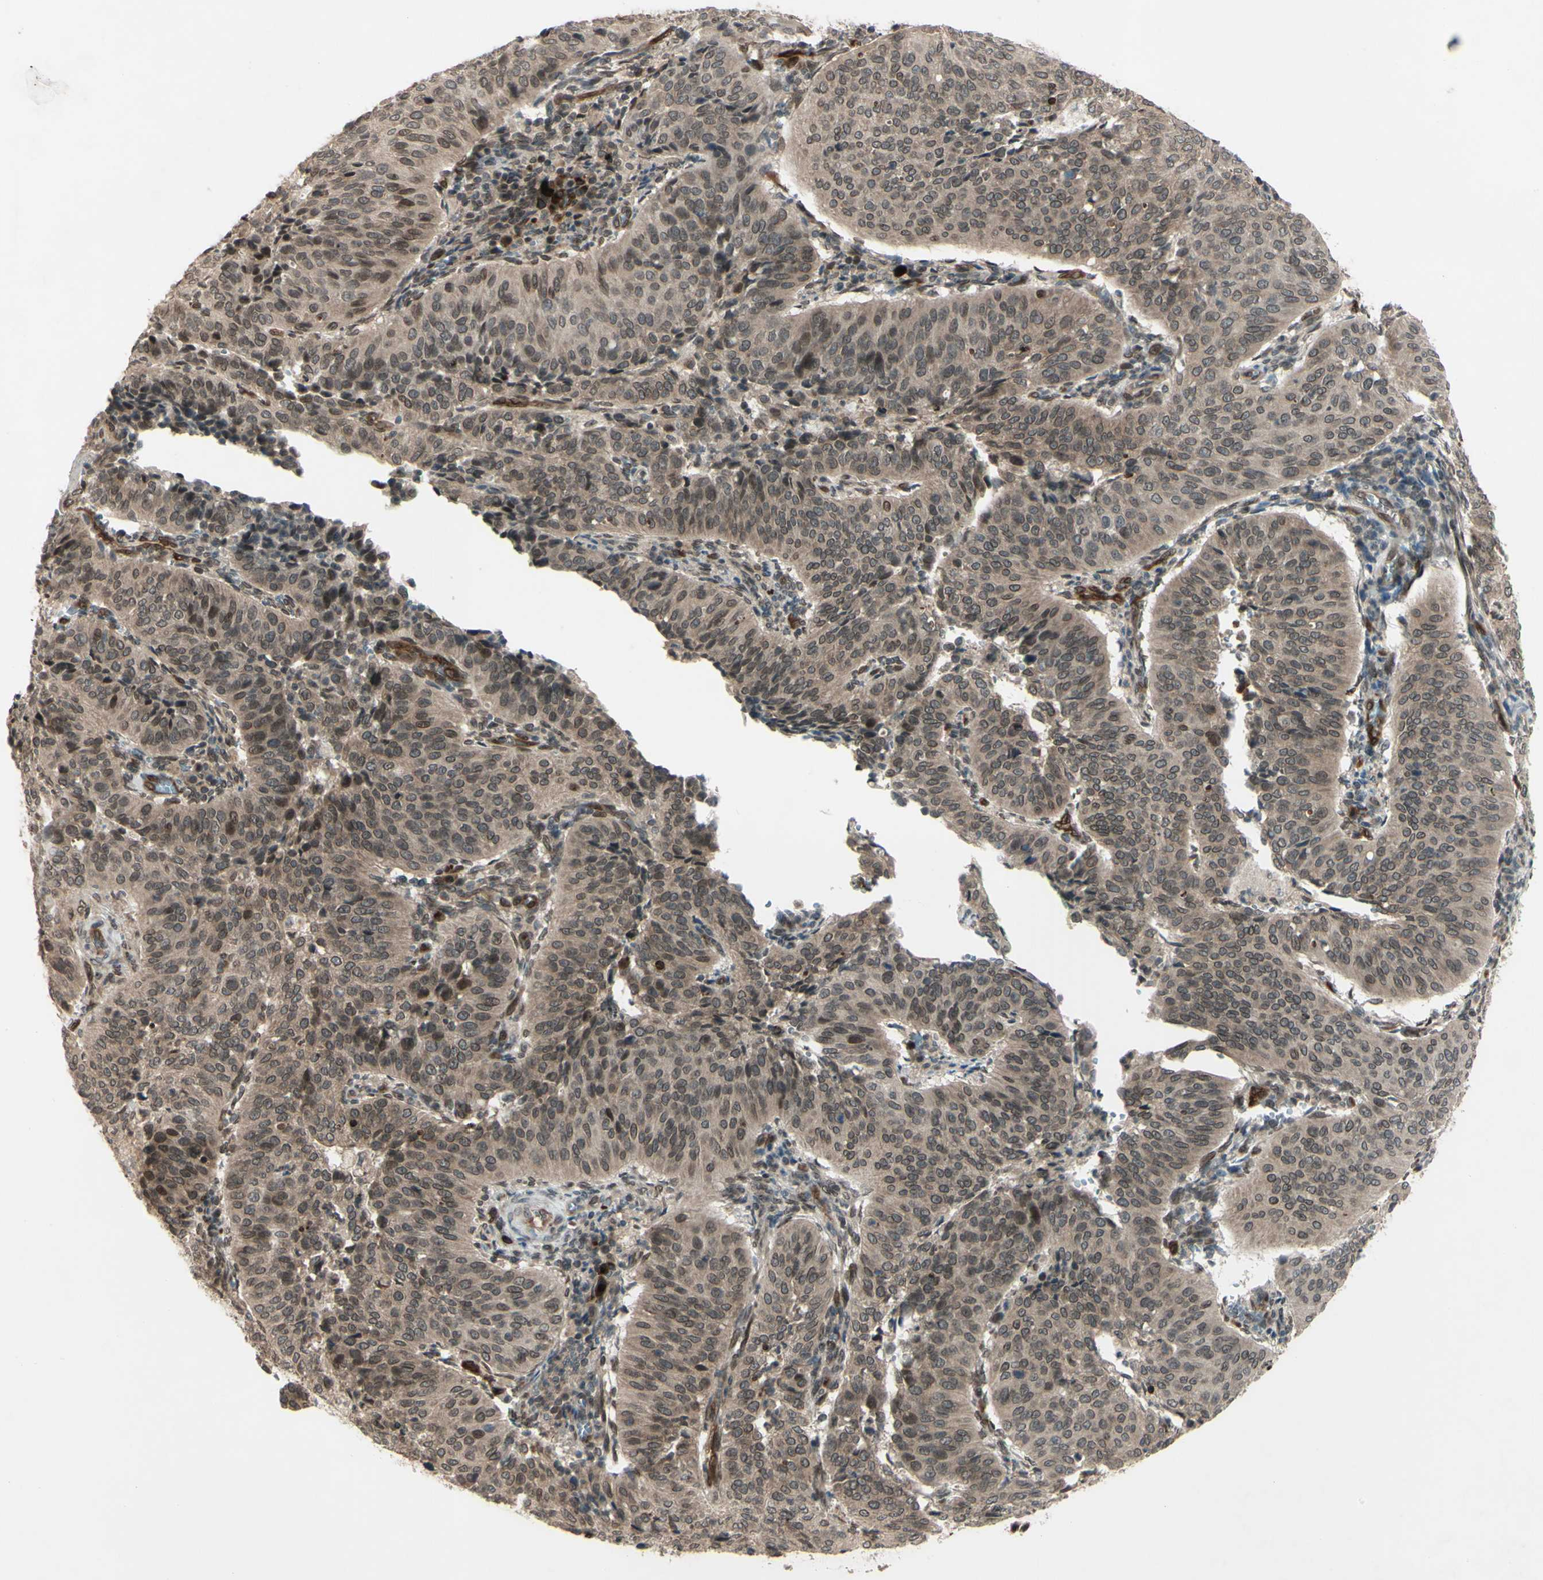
{"staining": {"intensity": "moderate", "quantity": ">75%", "location": "cytoplasmic/membranous,nuclear"}, "tissue": "cervical cancer", "cell_type": "Tumor cells", "image_type": "cancer", "snomed": [{"axis": "morphology", "description": "Normal tissue, NOS"}, {"axis": "morphology", "description": "Squamous cell carcinoma, NOS"}, {"axis": "topography", "description": "Cervix"}], "caption": "High-magnification brightfield microscopy of squamous cell carcinoma (cervical) stained with DAB (3,3'-diaminobenzidine) (brown) and counterstained with hematoxylin (blue). tumor cells exhibit moderate cytoplasmic/membranous and nuclear positivity is present in approximately>75% of cells.", "gene": "MLF2", "patient": {"sex": "female", "age": 39}}